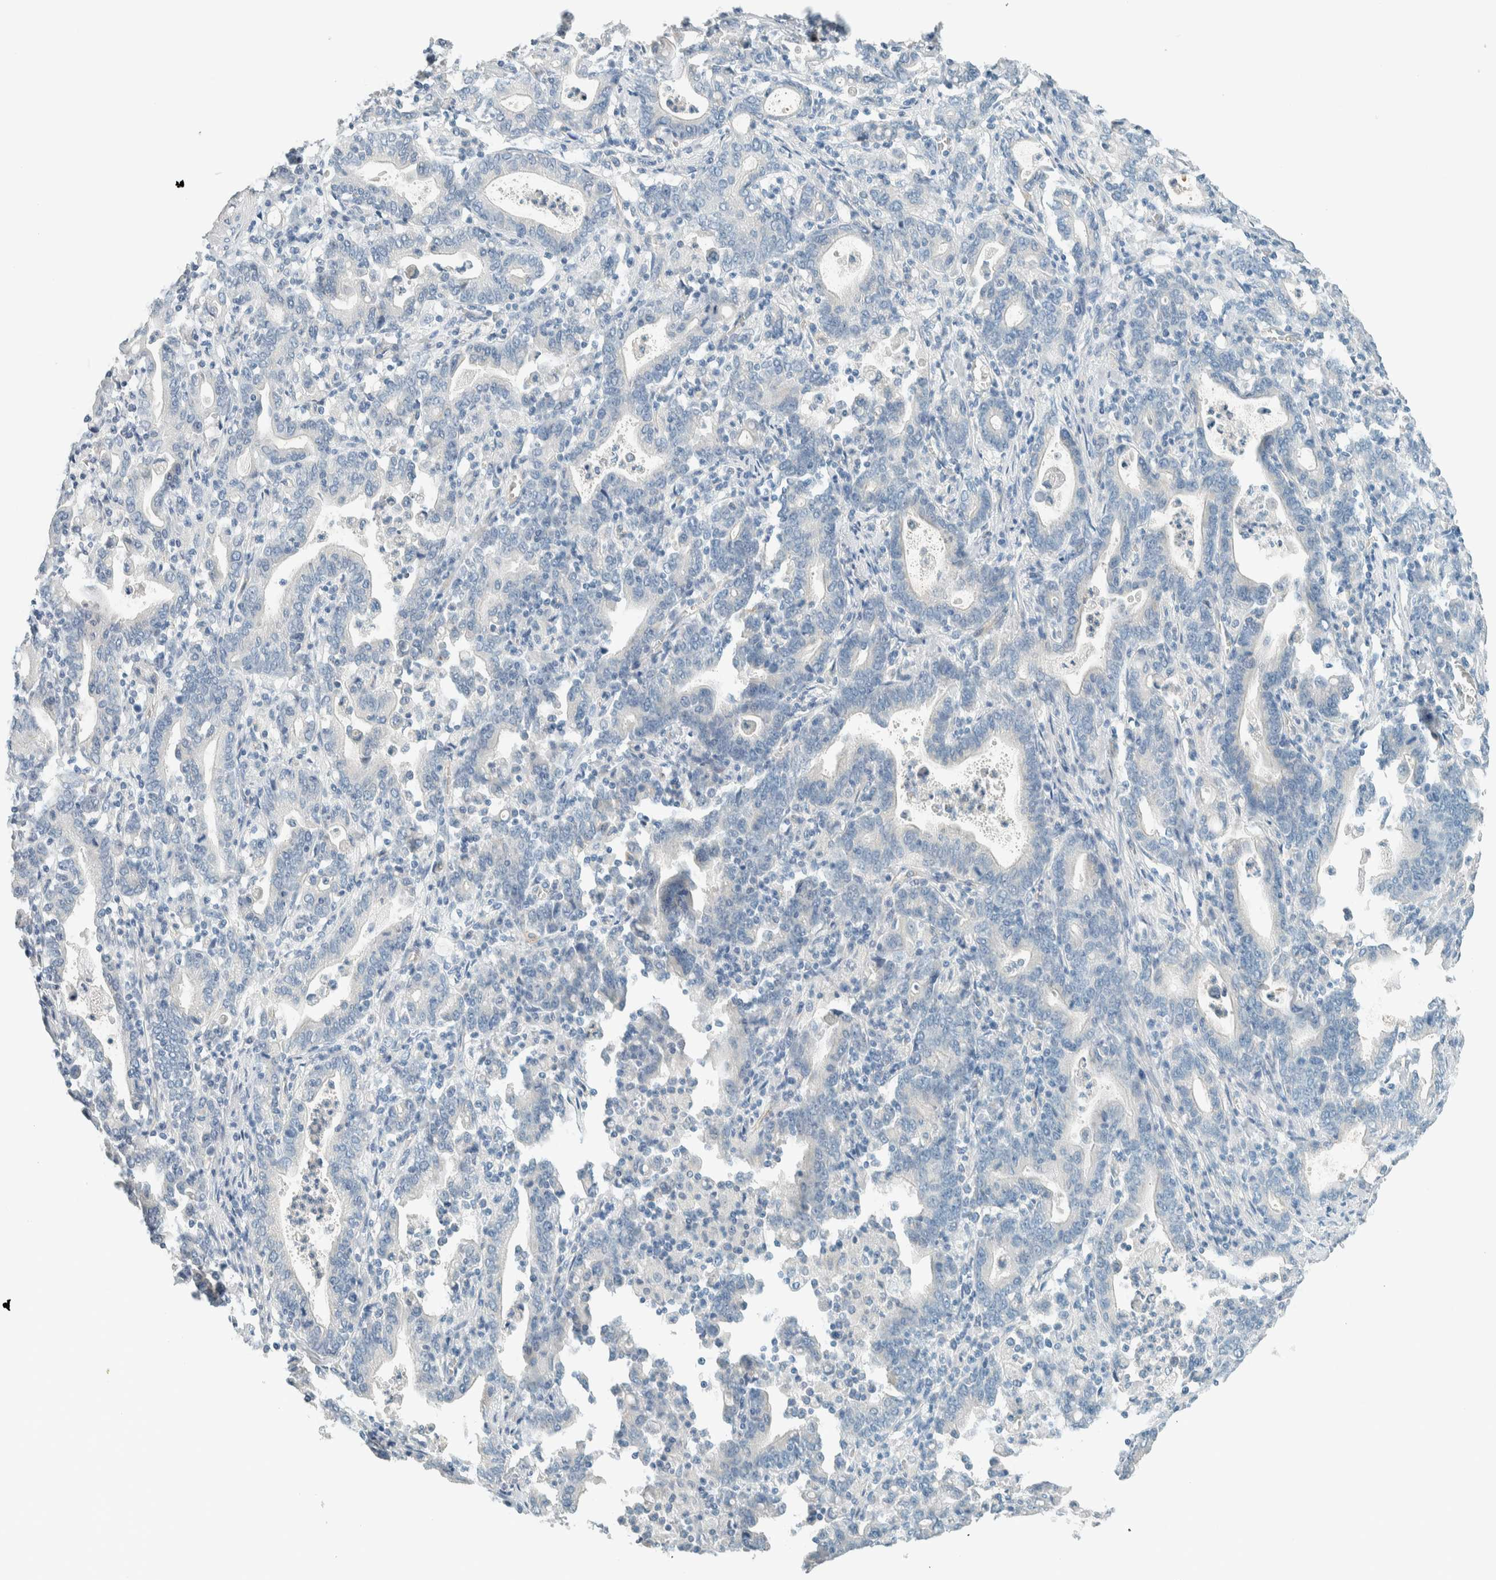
{"staining": {"intensity": "negative", "quantity": "none", "location": "none"}, "tissue": "stomach cancer", "cell_type": "Tumor cells", "image_type": "cancer", "snomed": [{"axis": "morphology", "description": "Adenocarcinoma, NOS"}, {"axis": "topography", "description": "Stomach, upper"}], "caption": "Tumor cells show no significant protein expression in stomach cancer. (Brightfield microscopy of DAB immunohistochemistry at high magnification).", "gene": "SLFN12", "patient": {"sex": "male", "age": 69}}